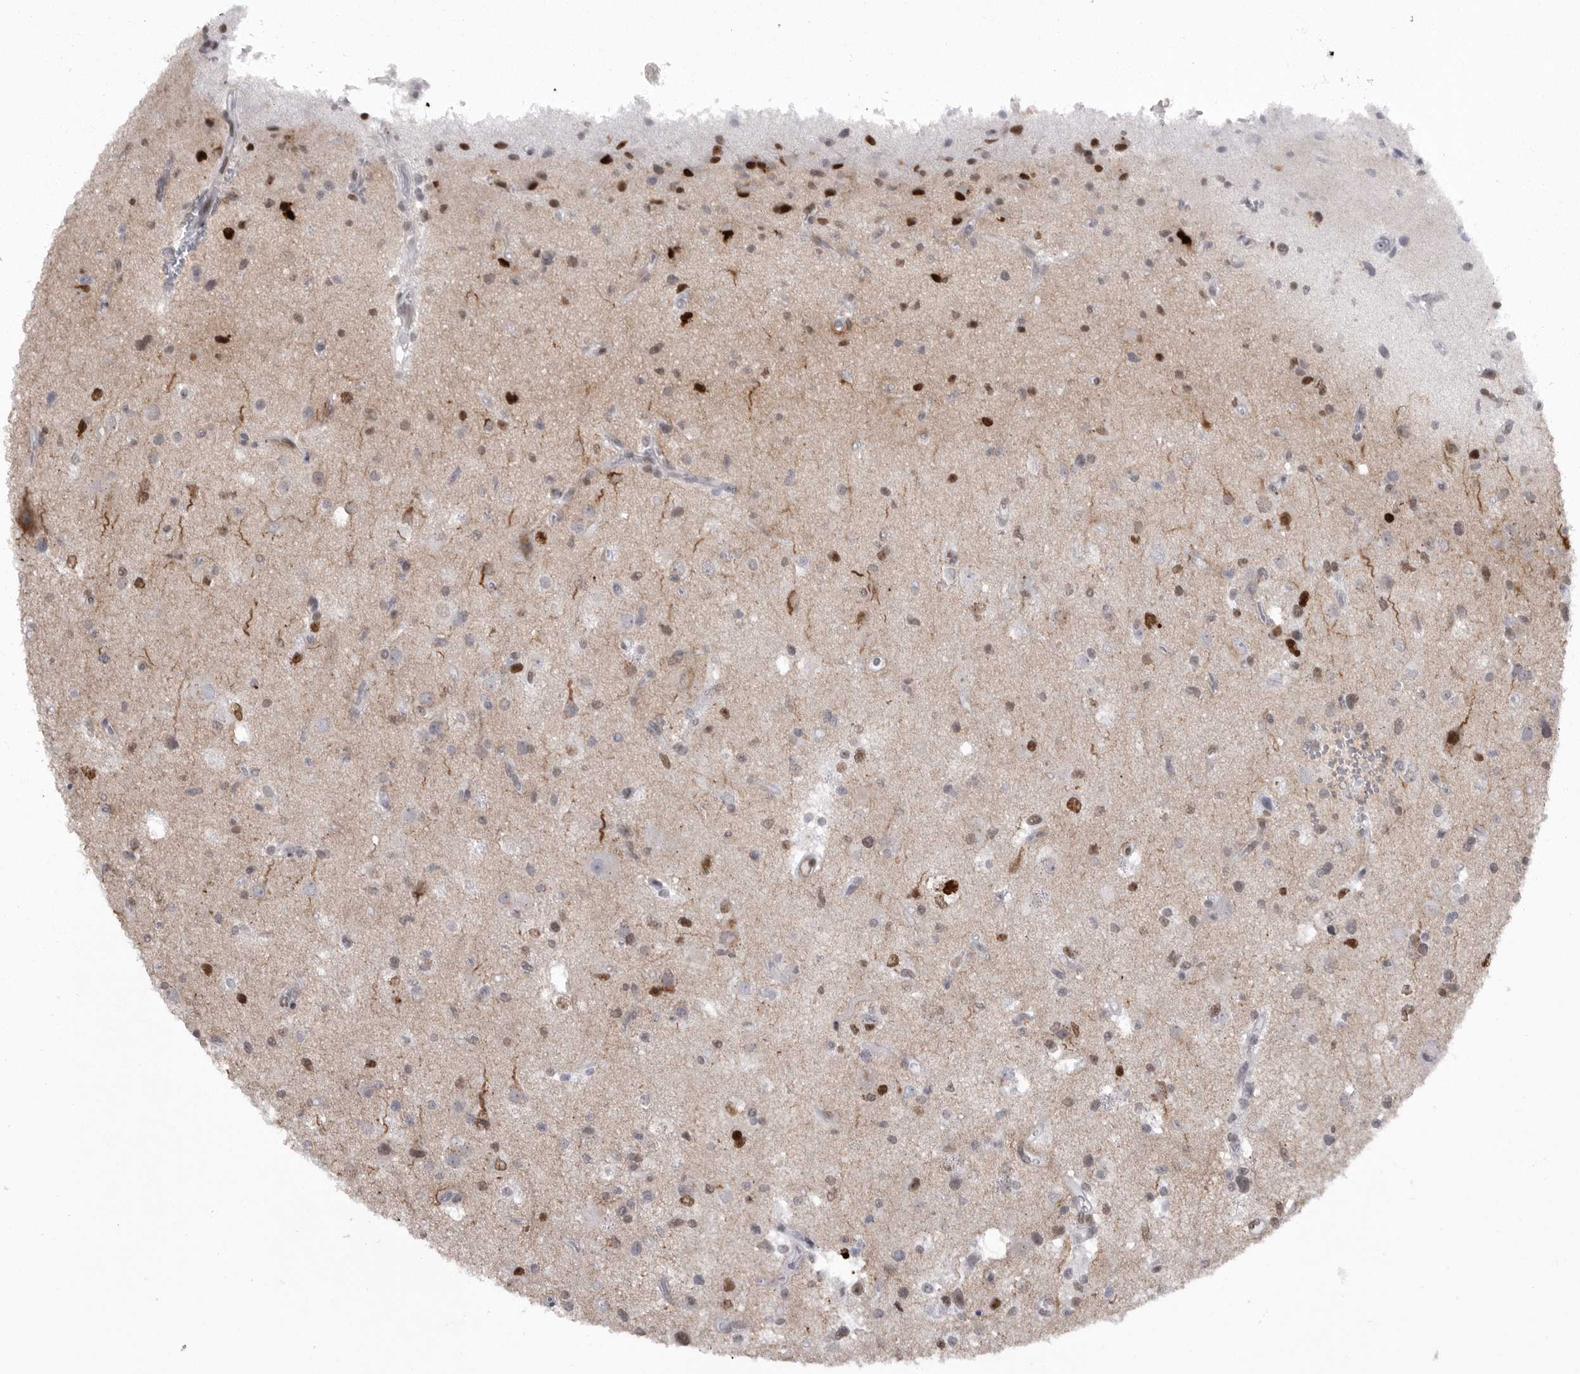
{"staining": {"intensity": "strong", "quantity": "25%-75%", "location": "nuclear"}, "tissue": "glioma", "cell_type": "Tumor cells", "image_type": "cancer", "snomed": [{"axis": "morphology", "description": "Glioma, malignant, High grade"}, {"axis": "topography", "description": "Brain"}], "caption": "Immunohistochemical staining of malignant high-grade glioma reveals high levels of strong nuclear protein staining in approximately 25%-75% of tumor cells. The staining was performed using DAB (3,3'-diaminobenzidine), with brown indicating positive protein expression. Nuclei are stained blue with hematoxylin.", "gene": "HMGN3", "patient": {"sex": "male", "age": 33}}